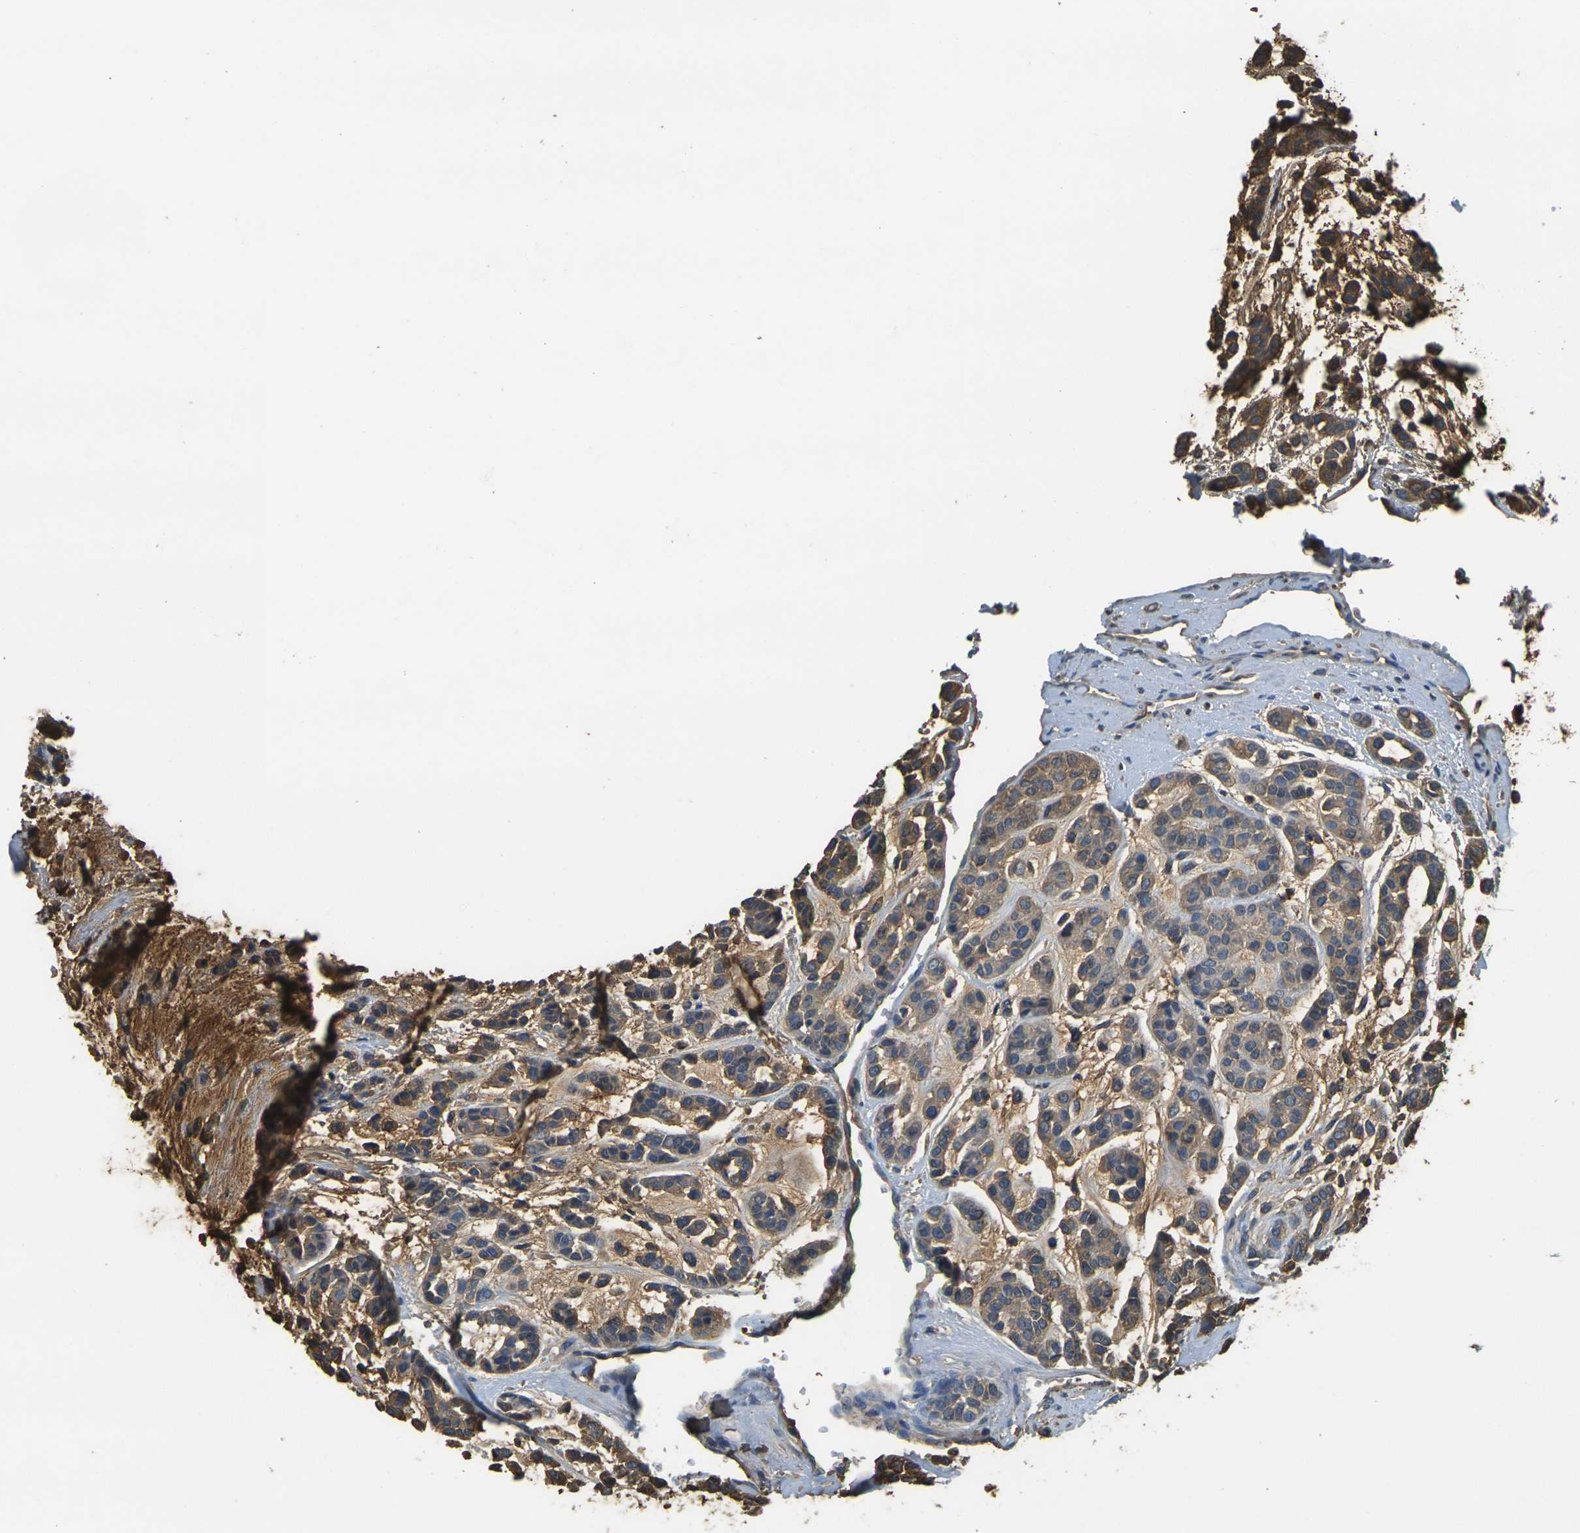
{"staining": {"intensity": "moderate", "quantity": ">75%", "location": "cytoplasmic/membranous"}, "tissue": "head and neck cancer", "cell_type": "Tumor cells", "image_type": "cancer", "snomed": [{"axis": "morphology", "description": "Adenocarcinoma, NOS"}, {"axis": "morphology", "description": "Adenoma, NOS"}, {"axis": "topography", "description": "Head-Neck"}], "caption": "DAB (3,3'-diaminobenzidine) immunohistochemical staining of head and neck cancer reveals moderate cytoplasmic/membranous protein positivity in approximately >75% of tumor cells.", "gene": "PLCD1", "patient": {"sex": "female", "age": 55}}